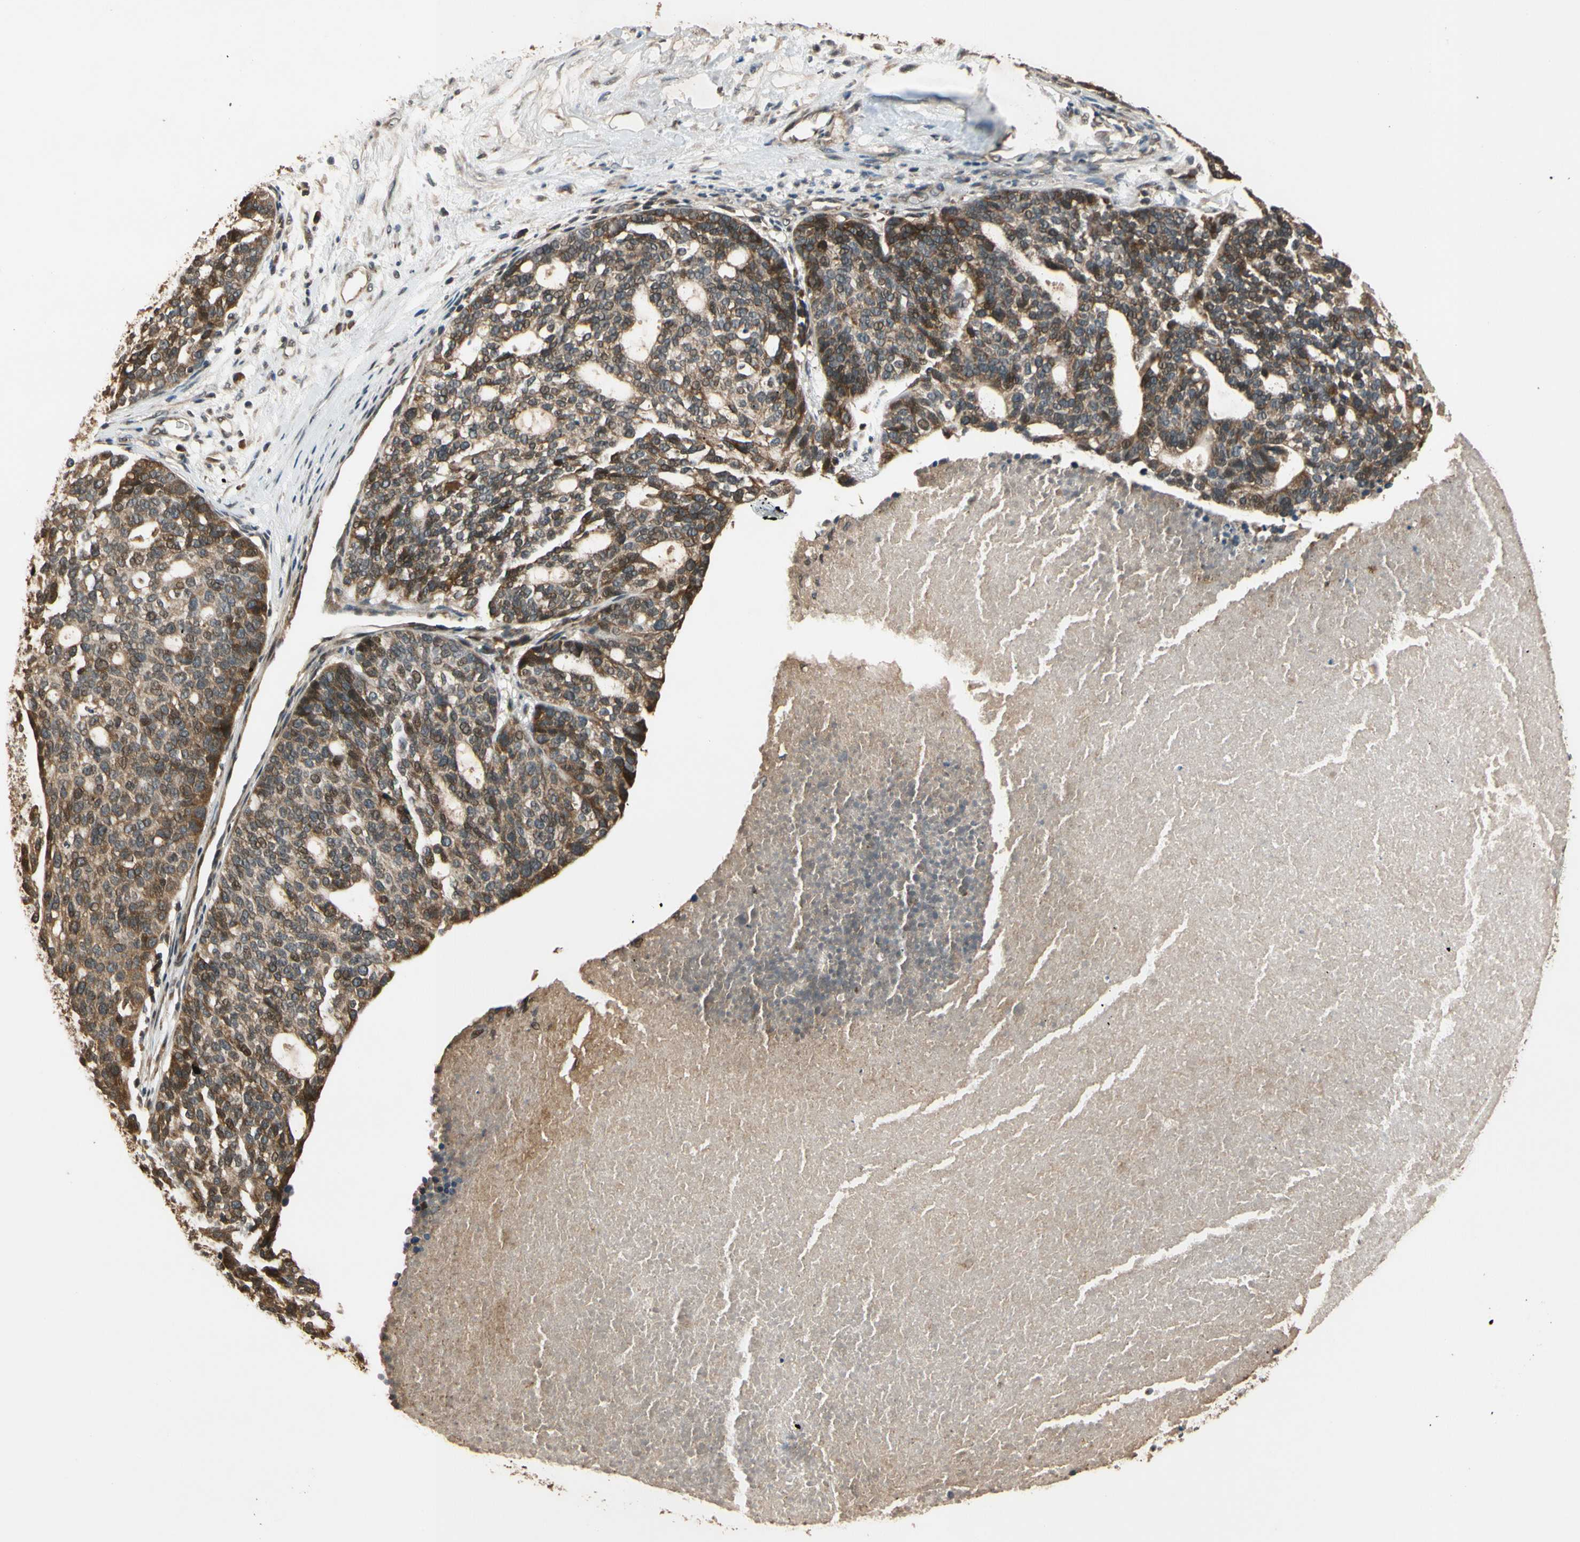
{"staining": {"intensity": "strong", "quantity": ">75%", "location": "cytoplasmic/membranous"}, "tissue": "ovarian cancer", "cell_type": "Tumor cells", "image_type": "cancer", "snomed": [{"axis": "morphology", "description": "Cystadenocarcinoma, serous, NOS"}, {"axis": "topography", "description": "Ovary"}], "caption": "About >75% of tumor cells in ovarian serous cystadenocarcinoma show strong cytoplasmic/membranous protein staining as visualized by brown immunohistochemical staining.", "gene": "TMEM230", "patient": {"sex": "female", "age": 59}}